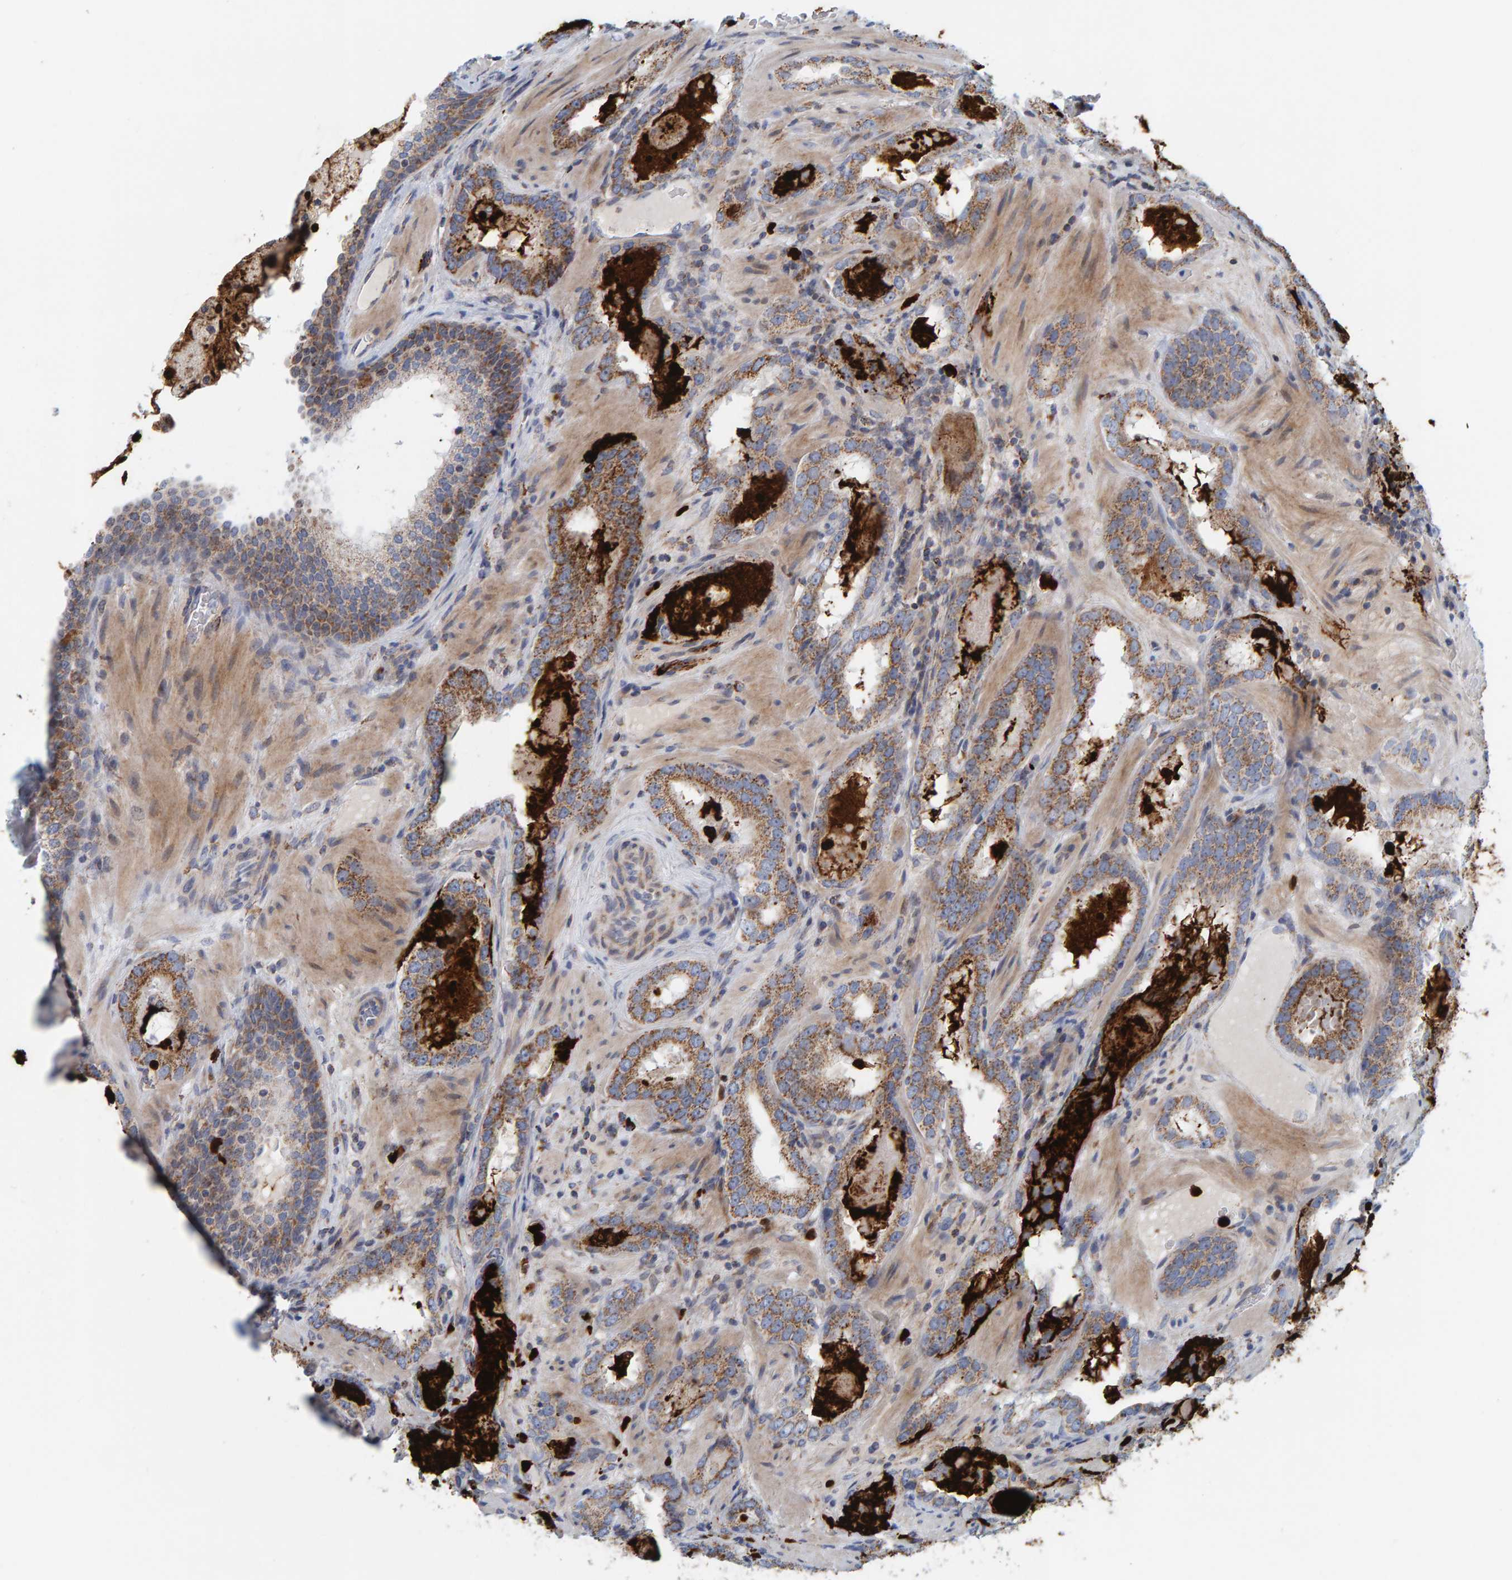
{"staining": {"intensity": "moderate", "quantity": ">75%", "location": "cytoplasmic/membranous"}, "tissue": "prostate cancer", "cell_type": "Tumor cells", "image_type": "cancer", "snomed": [{"axis": "morphology", "description": "Adenocarcinoma, Low grade"}, {"axis": "topography", "description": "Prostate"}], "caption": "A micrograph of human prostate cancer (low-grade adenocarcinoma) stained for a protein exhibits moderate cytoplasmic/membranous brown staining in tumor cells. (Brightfield microscopy of DAB IHC at high magnification).", "gene": "B9D1", "patient": {"sex": "male", "age": 89}}